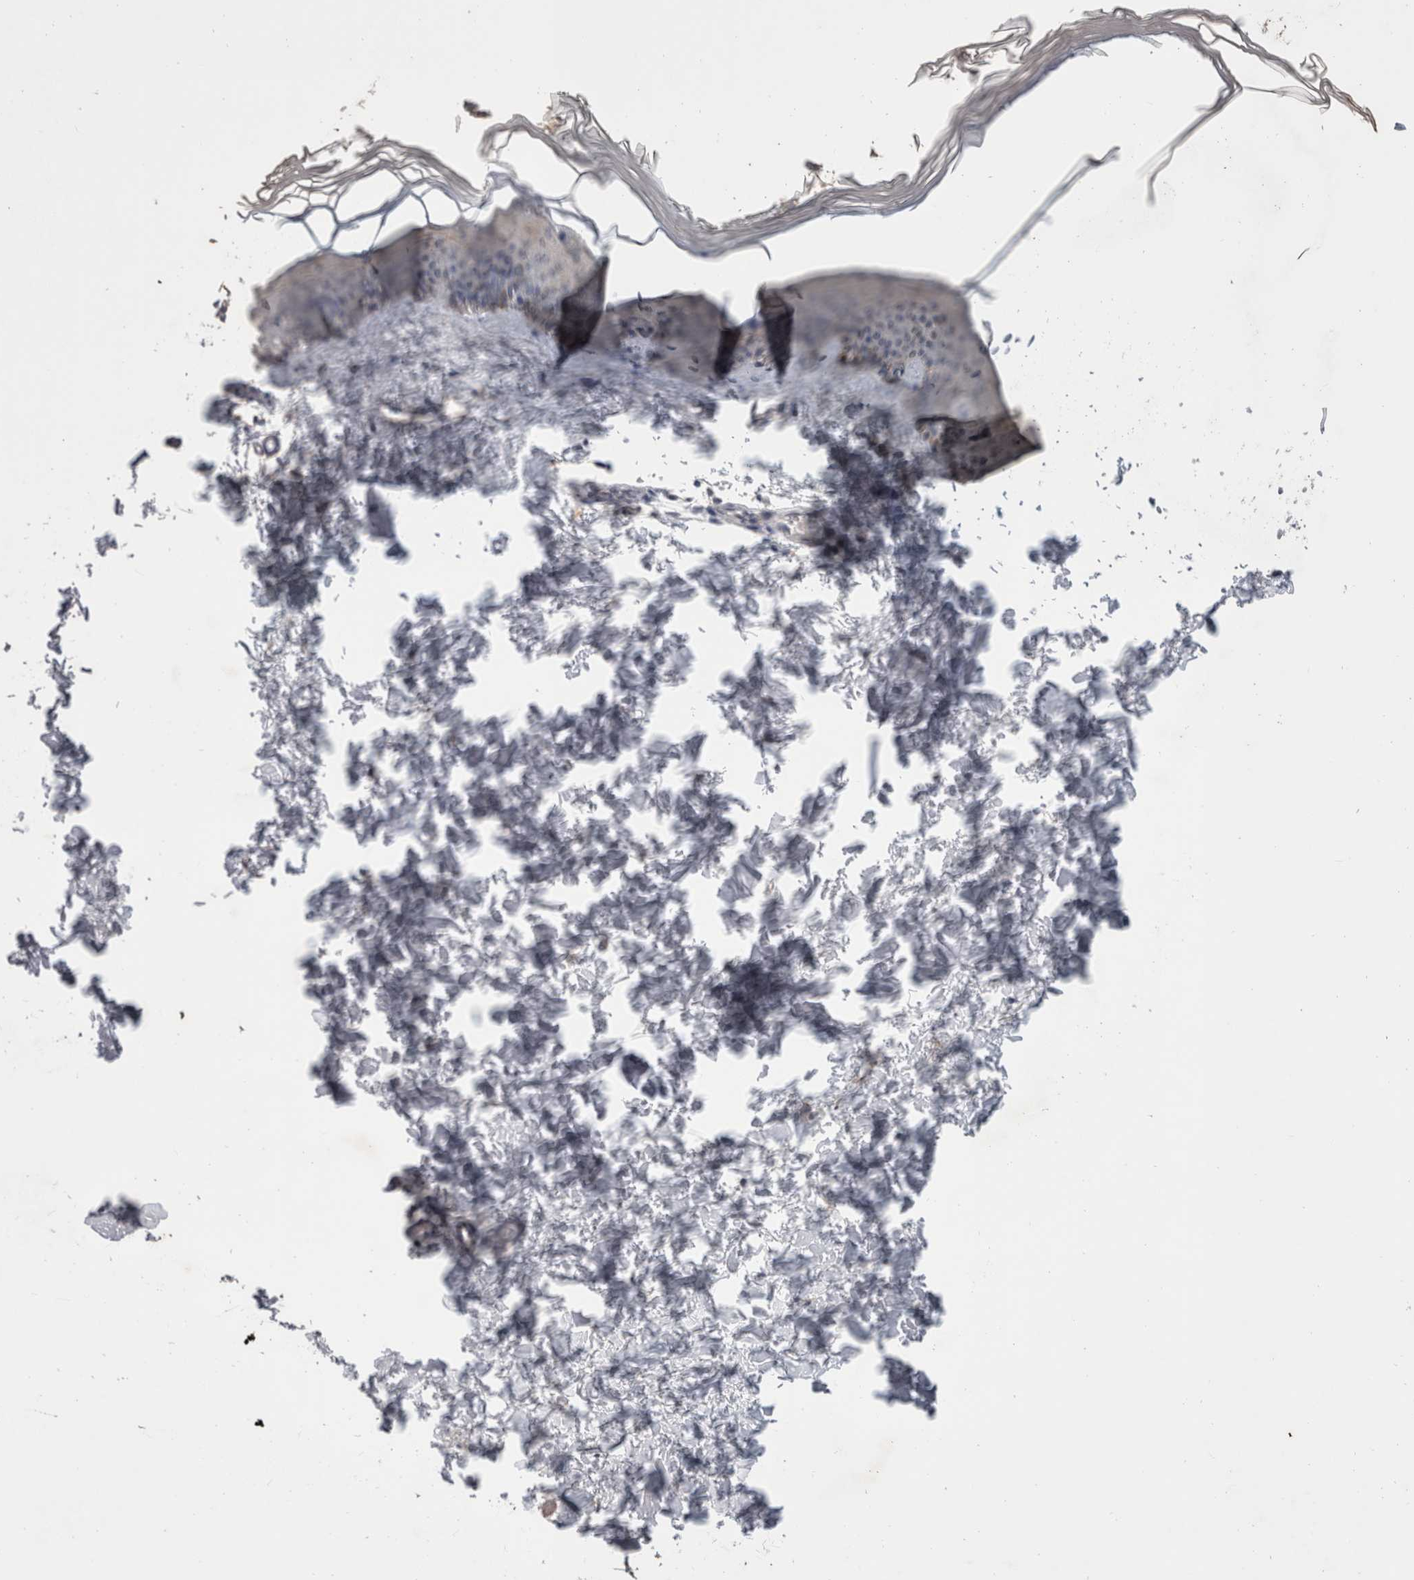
{"staining": {"intensity": "weak", "quantity": "25%-75%", "location": "cytoplasmic/membranous"}, "tissue": "skin", "cell_type": "Fibroblasts", "image_type": "normal", "snomed": [{"axis": "morphology", "description": "Normal tissue, NOS"}, {"axis": "topography", "description": "Skin"}], "caption": "Protein expression analysis of normal human skin reveals weak cytoplasmic/membranous positivity in about 25%-75% of fibroblasts.", "gene": "FHOD3", "patient": {"sex": "female", "age": 27}}